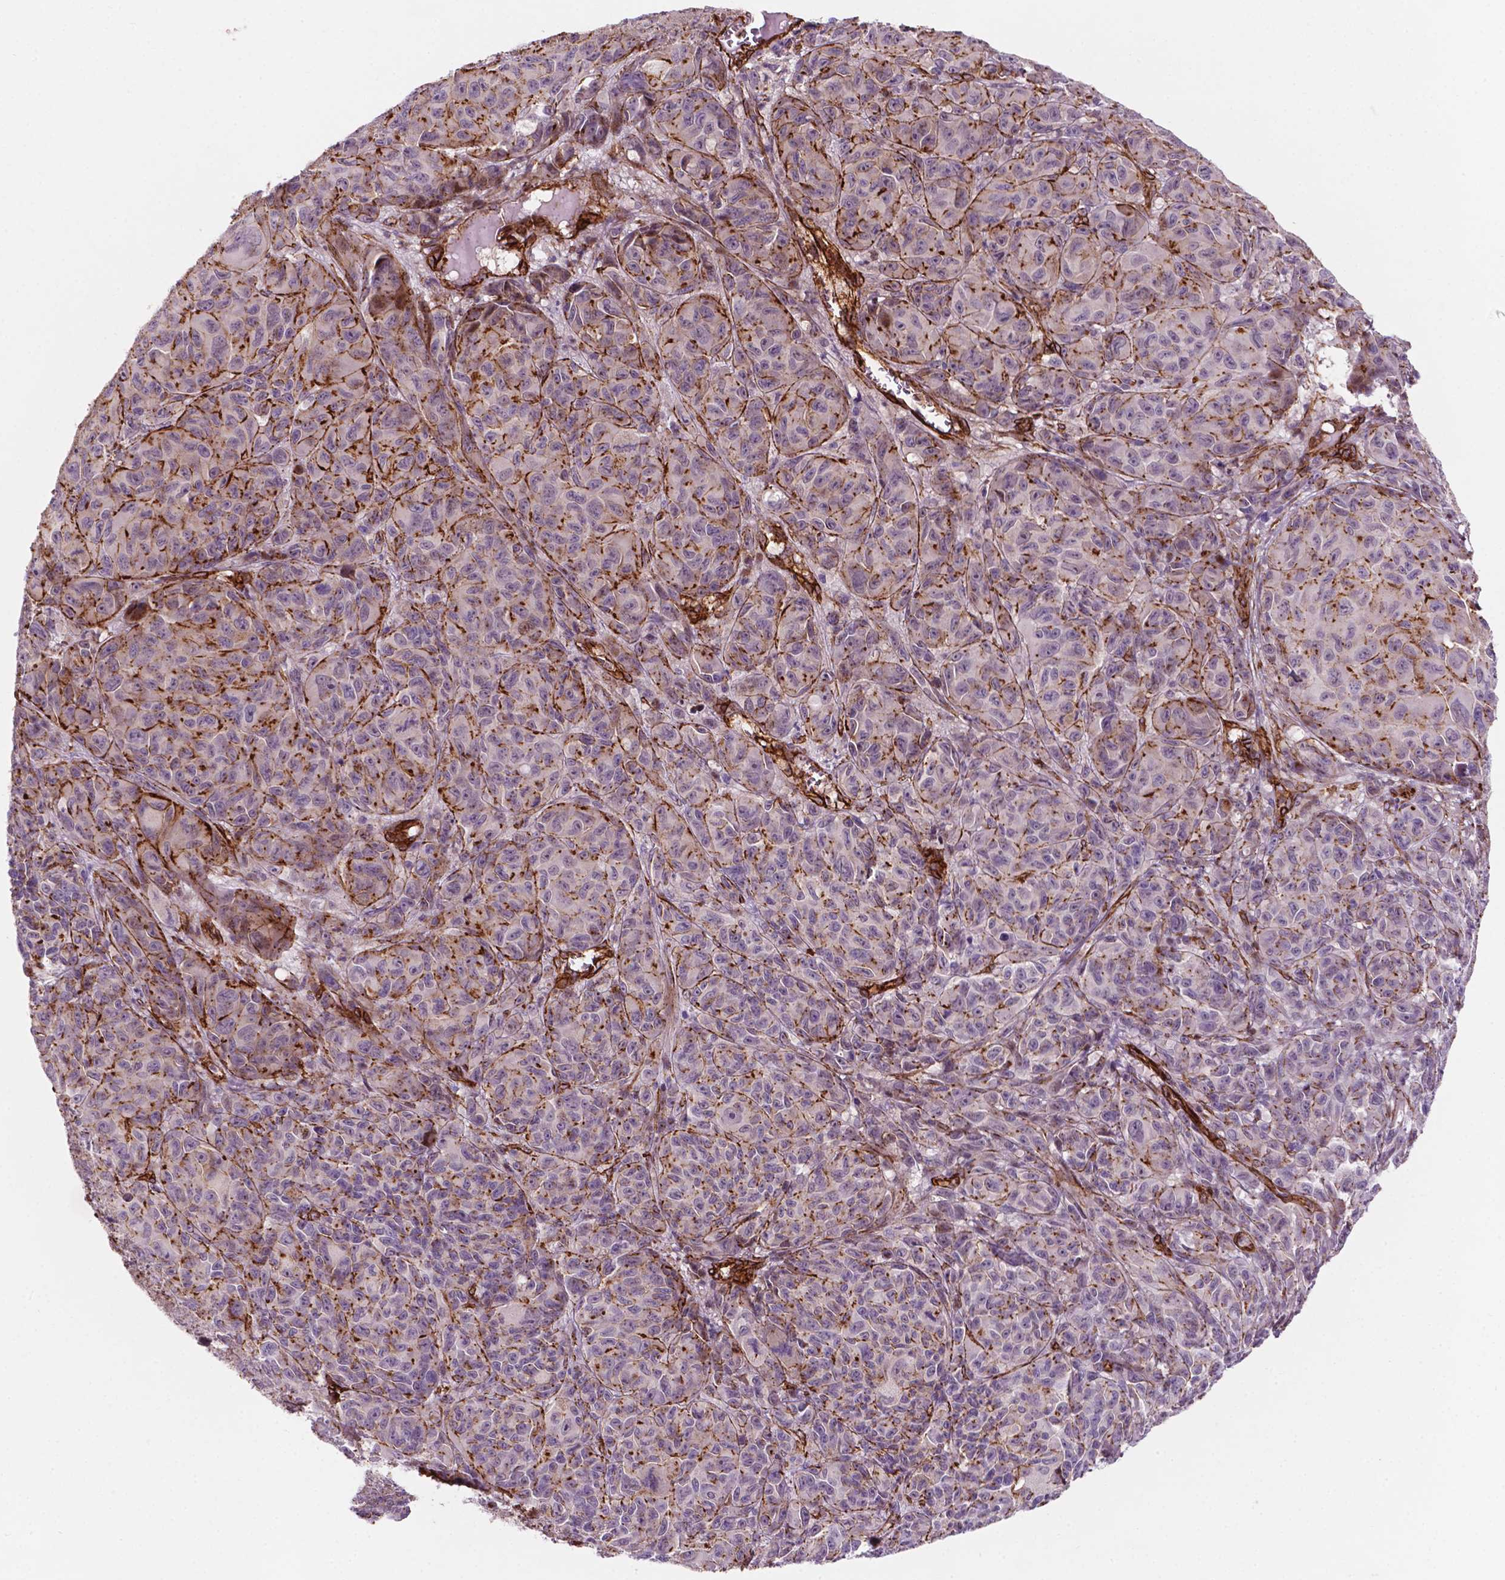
{"staining": {"intensity": "moderate", "quantity": ">75%", "location": "cytoplasmic/membranous"}, "tissue": "melanoma", "cell_type": "Tumor cells", "image_type": "cancer", "snomed": [{"axis": "morphology", "description": "Malignant melanoma, NOS"}, {"axis": "topography", "description": "Vulva, labia, clitoris and Bartholin´s gland, NO"}], "caption": "A high-resolution micrograph shows immunohistochemistry staining of melanoma, which displays moderate cytoplasmic/membranous expression in approximately >75% of tumor cells.", "gene": "EGFL8", "patient": {"sex": "female", "age": 75}}